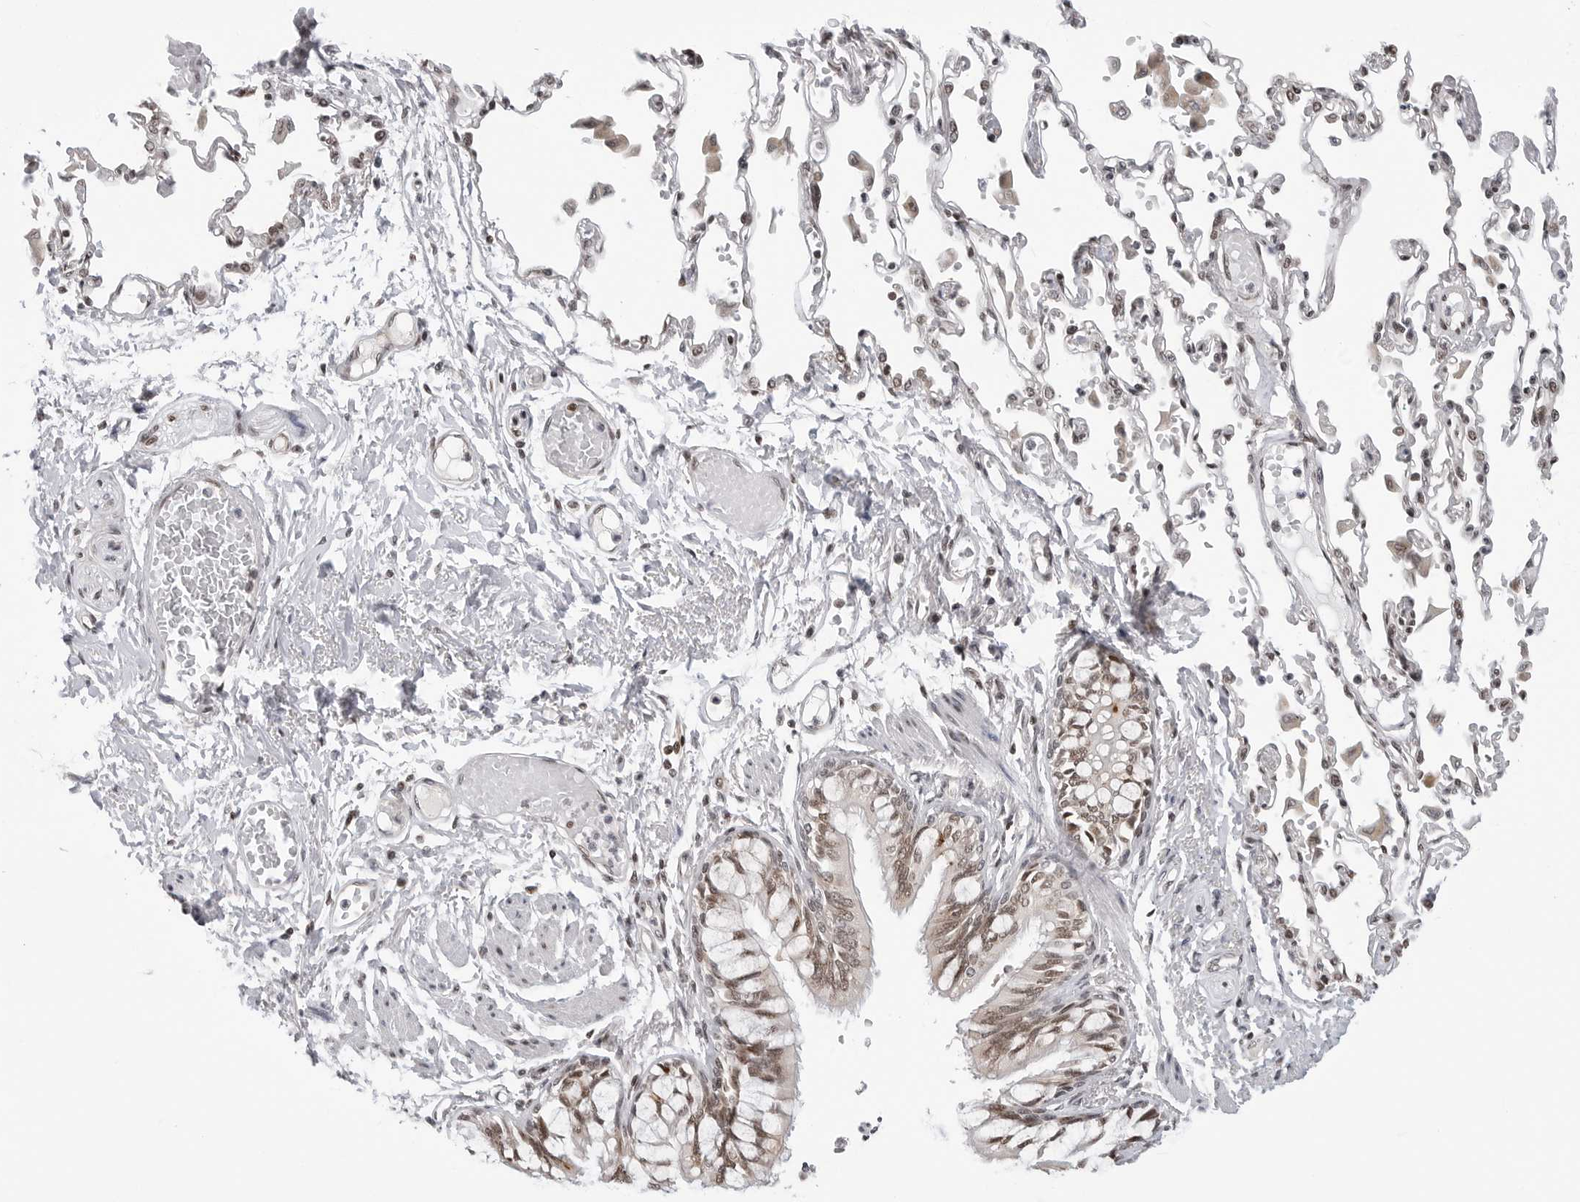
{"staining": {"intensity": "moderate", "quantity": ">75%", "location": "nuclear"}, "tissue": "bronchus", "cell_type": "Respiratory epithelial cells", "image_type": "normal", "snomed": [{"axis": "morphology", "description": "Normal tissue, NOS"}, {"axis": "topography", "description": "Cartilage tissue"}, {"axis": "topography", "description": "Bronchus"}, {"axis": "topography", "description": "Lung"}], "caption": "Immunohistochemical staining of normal bronchus demonstrates >75% levels of moderate nuclear protein expression in about >75% of respiratory epithelial cells. The staining was performed using DAB (3,3'-diaminobenzidine) to visualize the protein expression in brown, while the nuclei were stained in blue with hematoxylin (Magnification: 20x).", "gene": "C8orf33", "patient": {"sex": "female", "age": 49}}